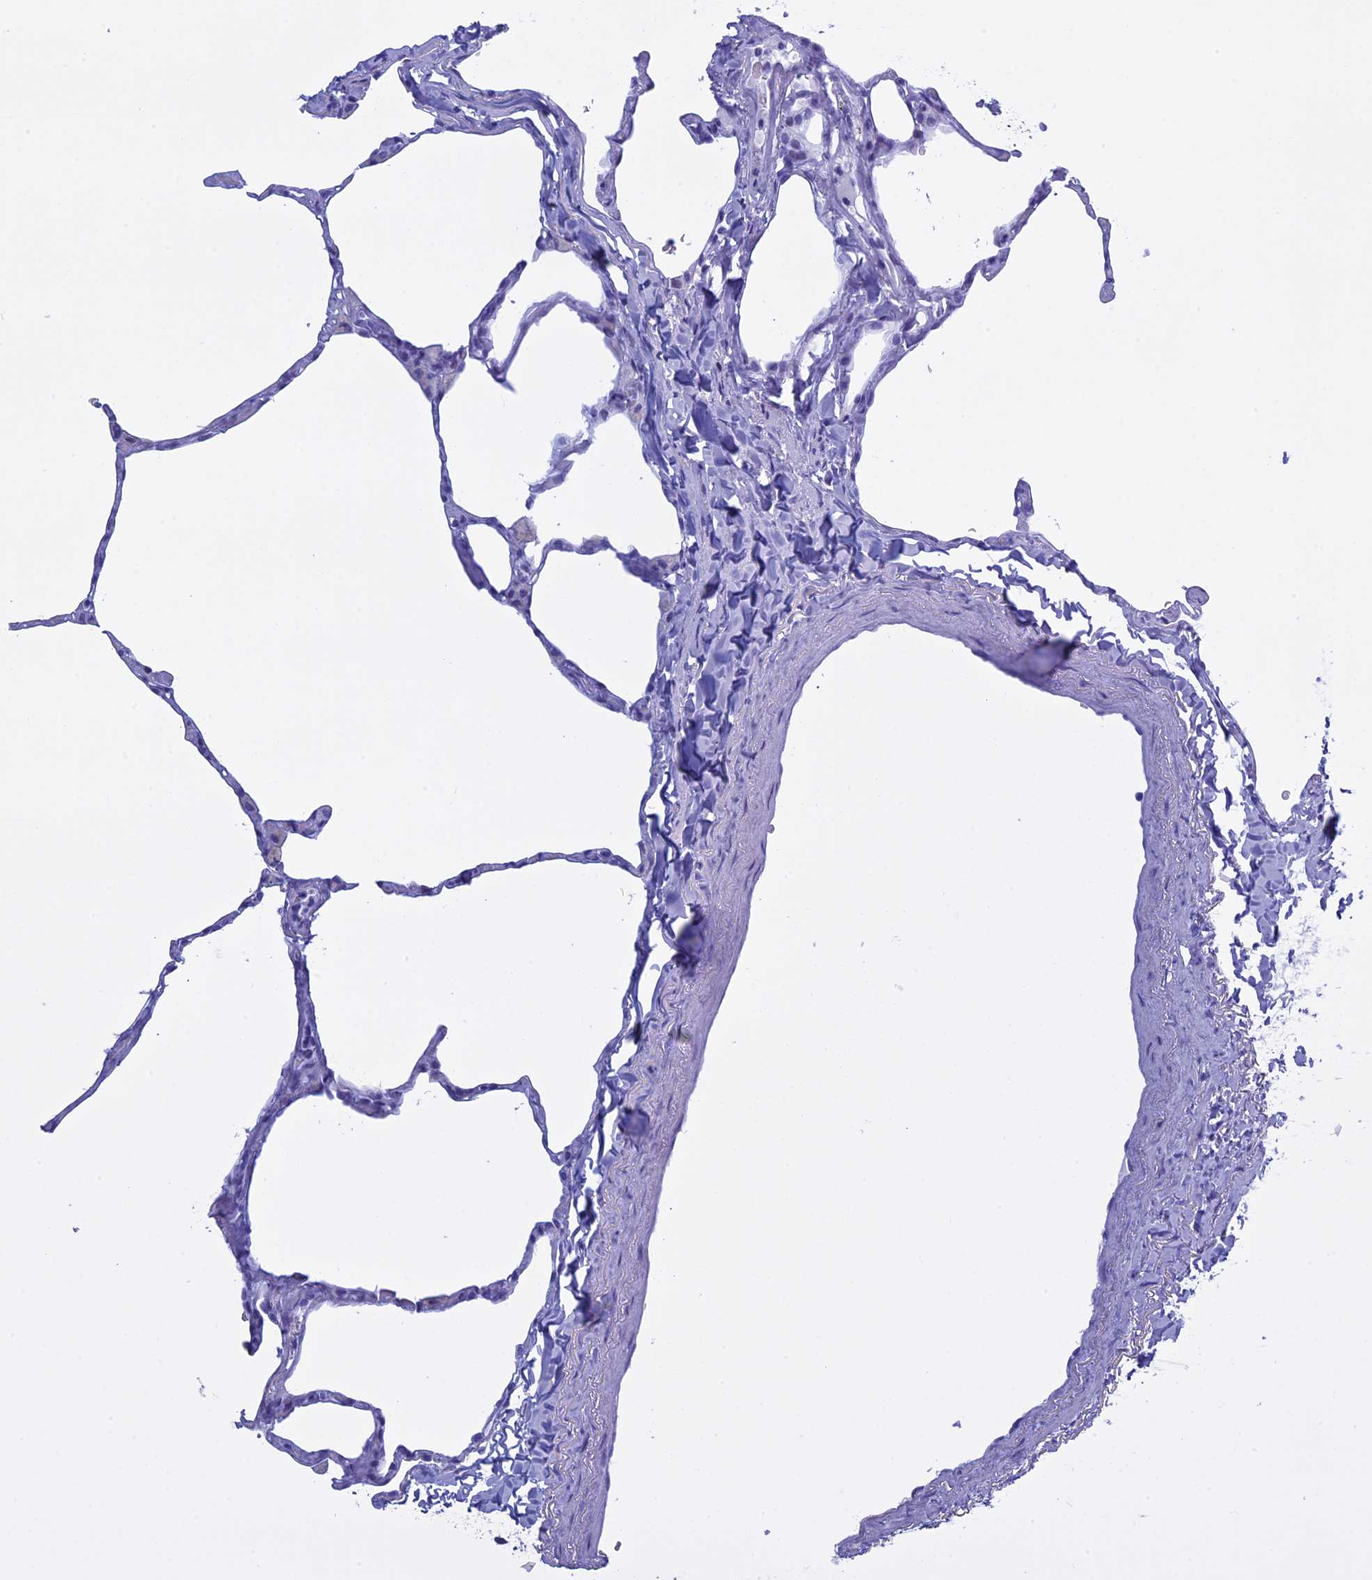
{"staining": {"intensity": "negative", "quantity": "none", "location": "none"}, "tissue": "lung", "cell_type": "Alveolar cells", "image_type": "normal", "snomed": [{"axis": "morphology", "description": "Normal tissue, NOS"}, {"axis": "topography", "description": "Lung"}], "caption": "Human lung stained for a protein using immunohistochemistry displays no staining in alveolar cells.", "gene": "KCTD21", "patient": {"sex": "male", "age": 65}}